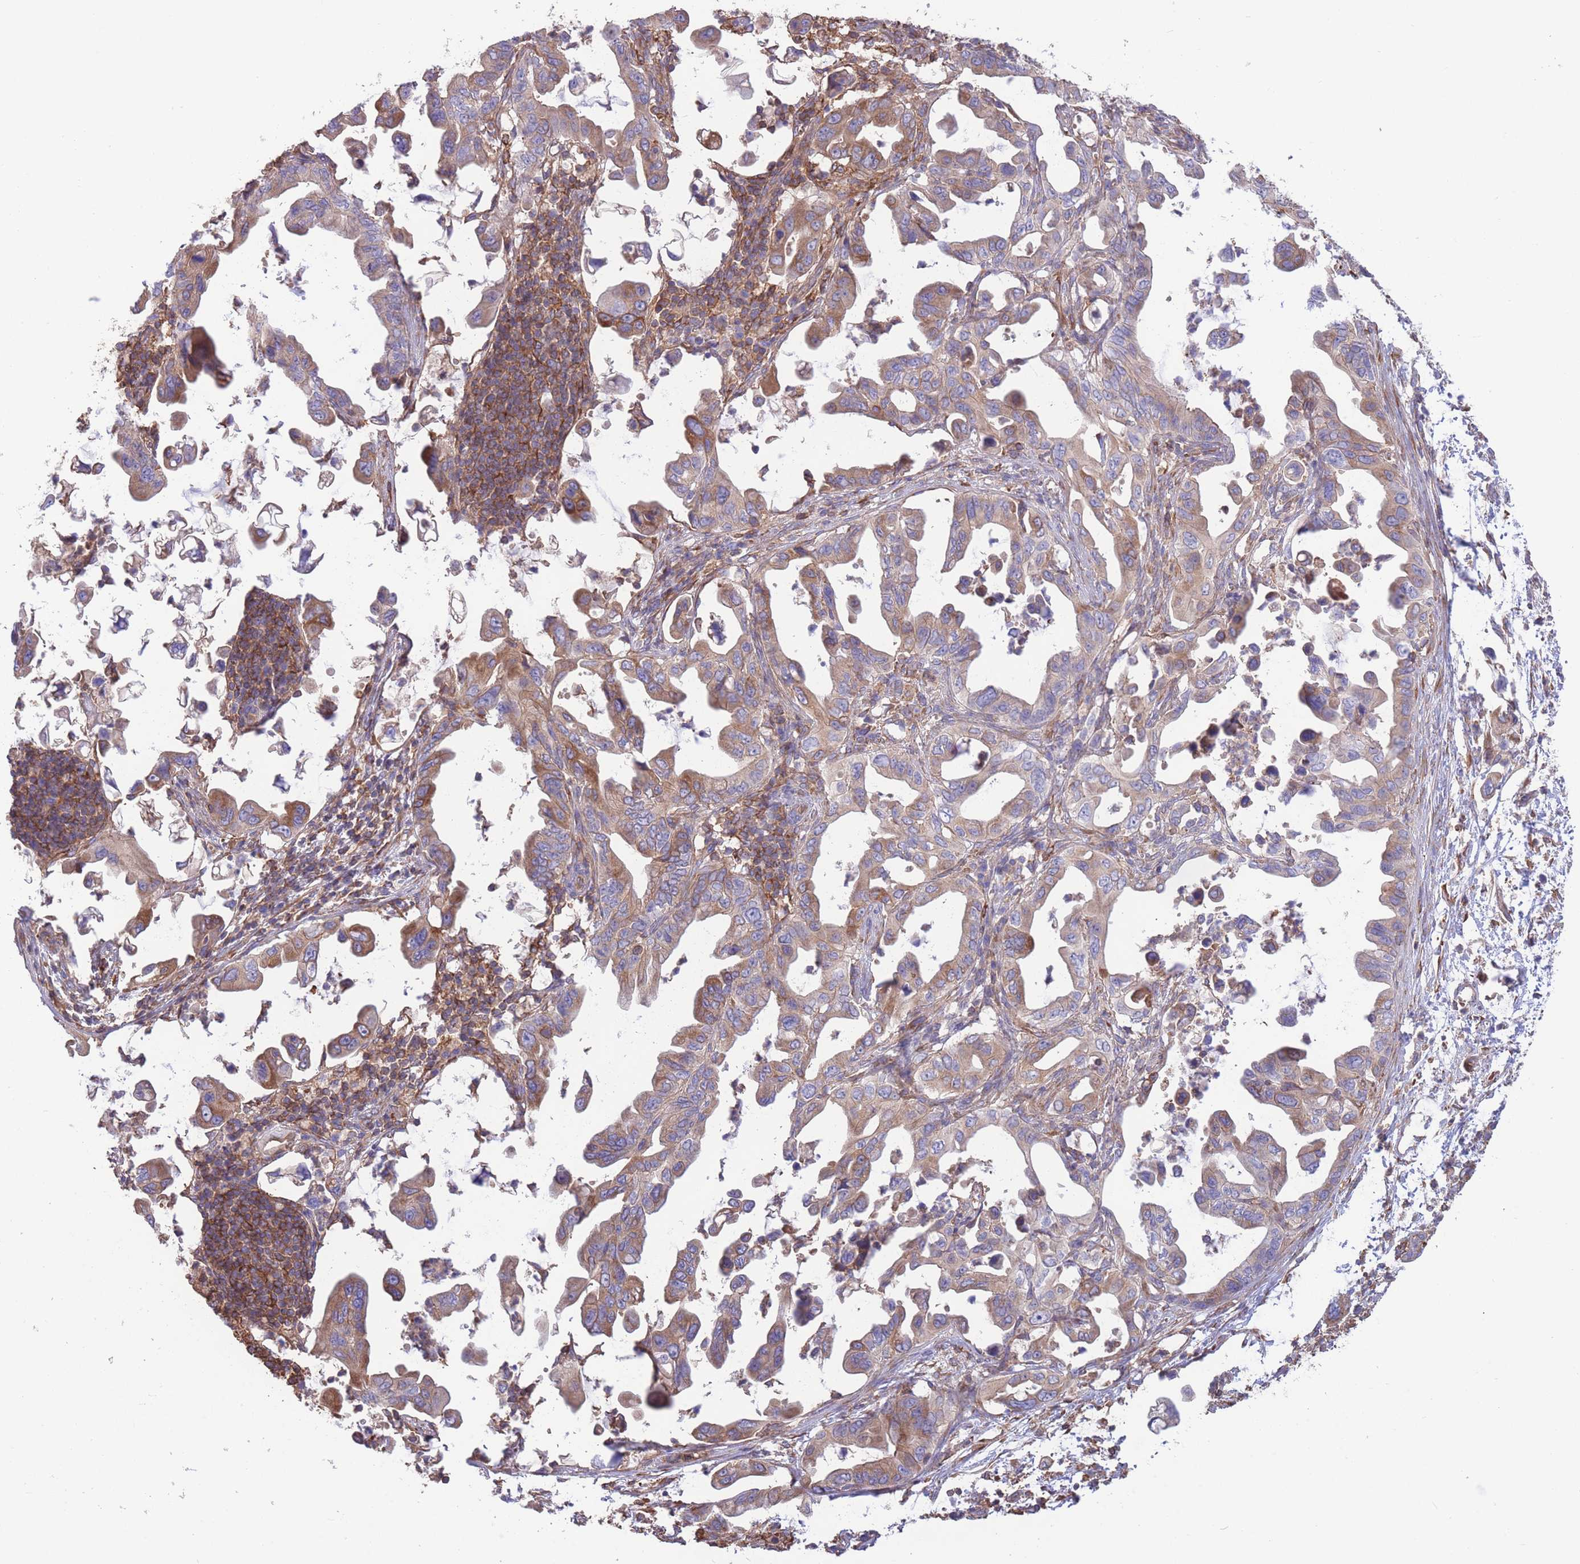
{"staining": {"intensity": "moderate", "quantity": ">75%", "location": "cytoplasmic/membranous"}, "tissue": "pancreatic cancer", "cell_type": "Tumor cells", "image_type": "cancer", "snomed": [{"axis": "morphology", "description": "Adenocarcinoma, NOS"}, {"axis": "topography", "description": "Pancreas"}], "caption": "IHC of pancreatic cancer (adenocarcinoma) demonstrates medium levels of moderate cytoplasmic/membranous staining in approximately >75% of tumor cells.", "gene": "LRRN4CL", "patient": {"sex": "male", "age": 61}}